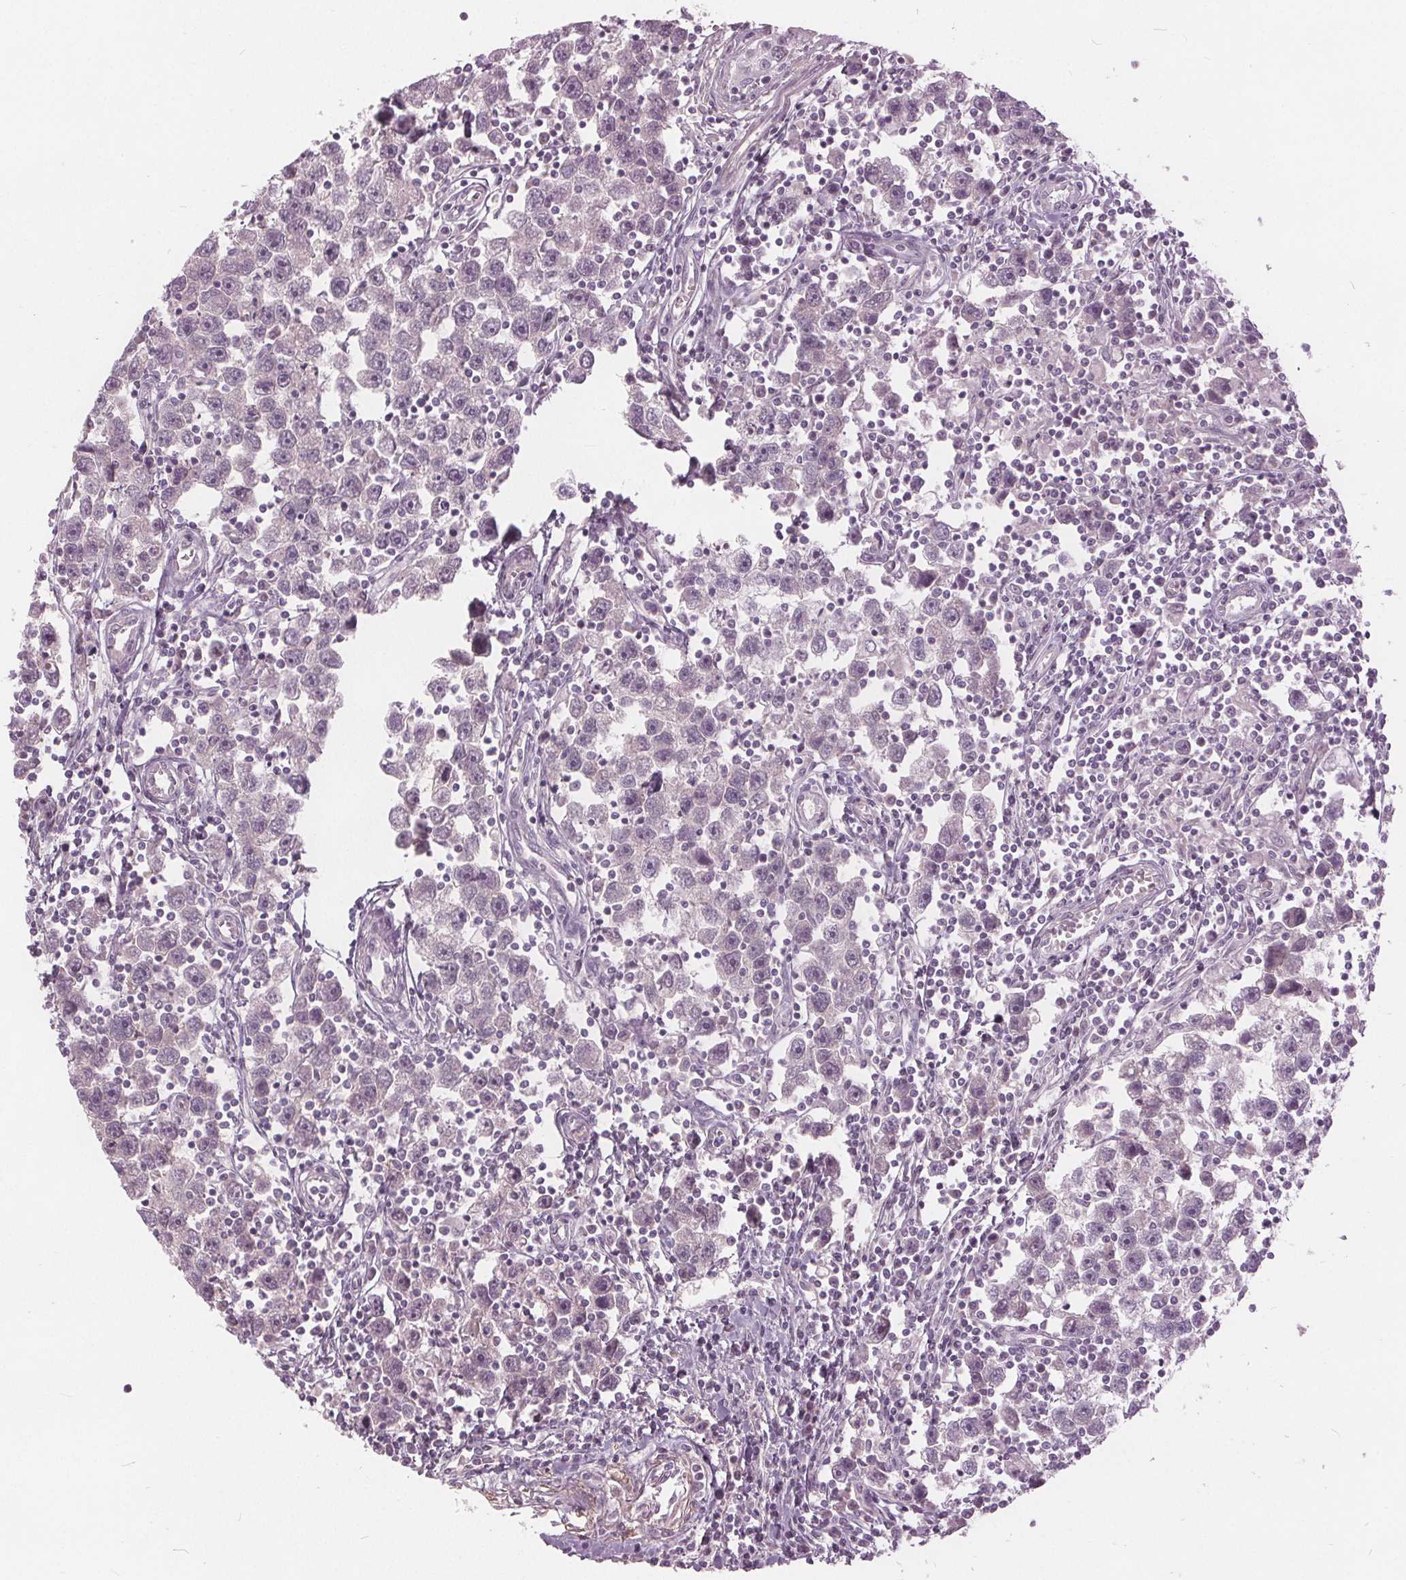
{"staining": {"intensity": "negative", "quantity": "none", "location": "none"}, "tissue": "testis cancer", "cell_type": "Tumor cells", "image_type": "cancer", "snomed": [{"axis": "morphology", "description": "Seminoma, NOS"}, {"axis": "topography", "description": "Testis"}], "caption": "Immunohistochemical staining of human testis seminoma demonstrates no significant positivity in tumor cells.", "gene": "KLK13", "patient": {"sex": "male", "age": 30}}